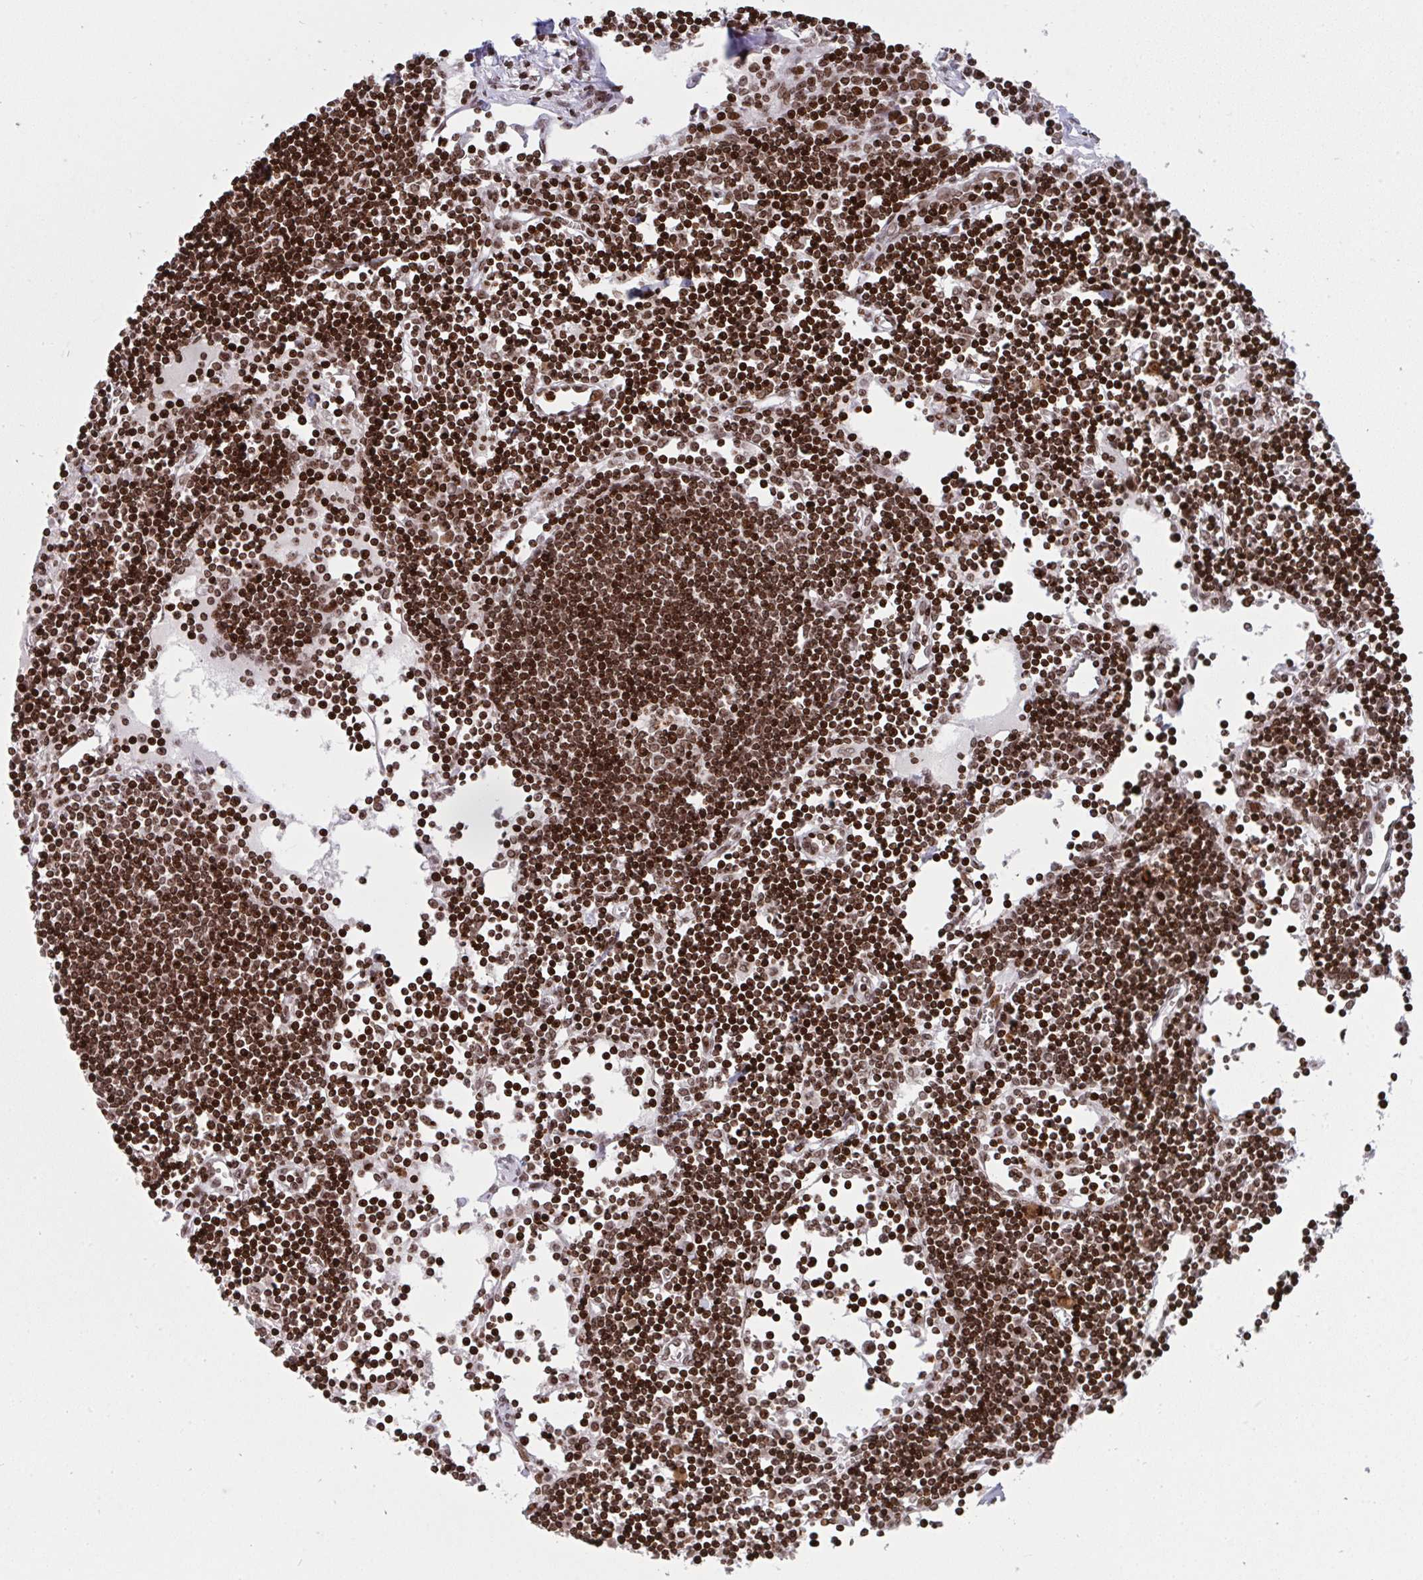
{"staining": {"intensity": "moderate", "quantity": ">75%", "location": "nuclear"}, "tissue": "lymph node", "cell_type": "Germinal center cells", "image_type": "normal", "snomed": [{"axis": "morphology", "description": "Normal tissue, NOS"}, {"axis": "topography", "description": "Lymph node"}], "caption": "The photomicrograph shows a brown stain indicating the presence of a protein in the nuclear of germinal center cells in lymph node. (DAB (3,3'-diaminobenzidine) IHC with brightfield microscopy, high magnification).", "gene": "NIP7", "patient": {"sex": "female", "age": 65}}